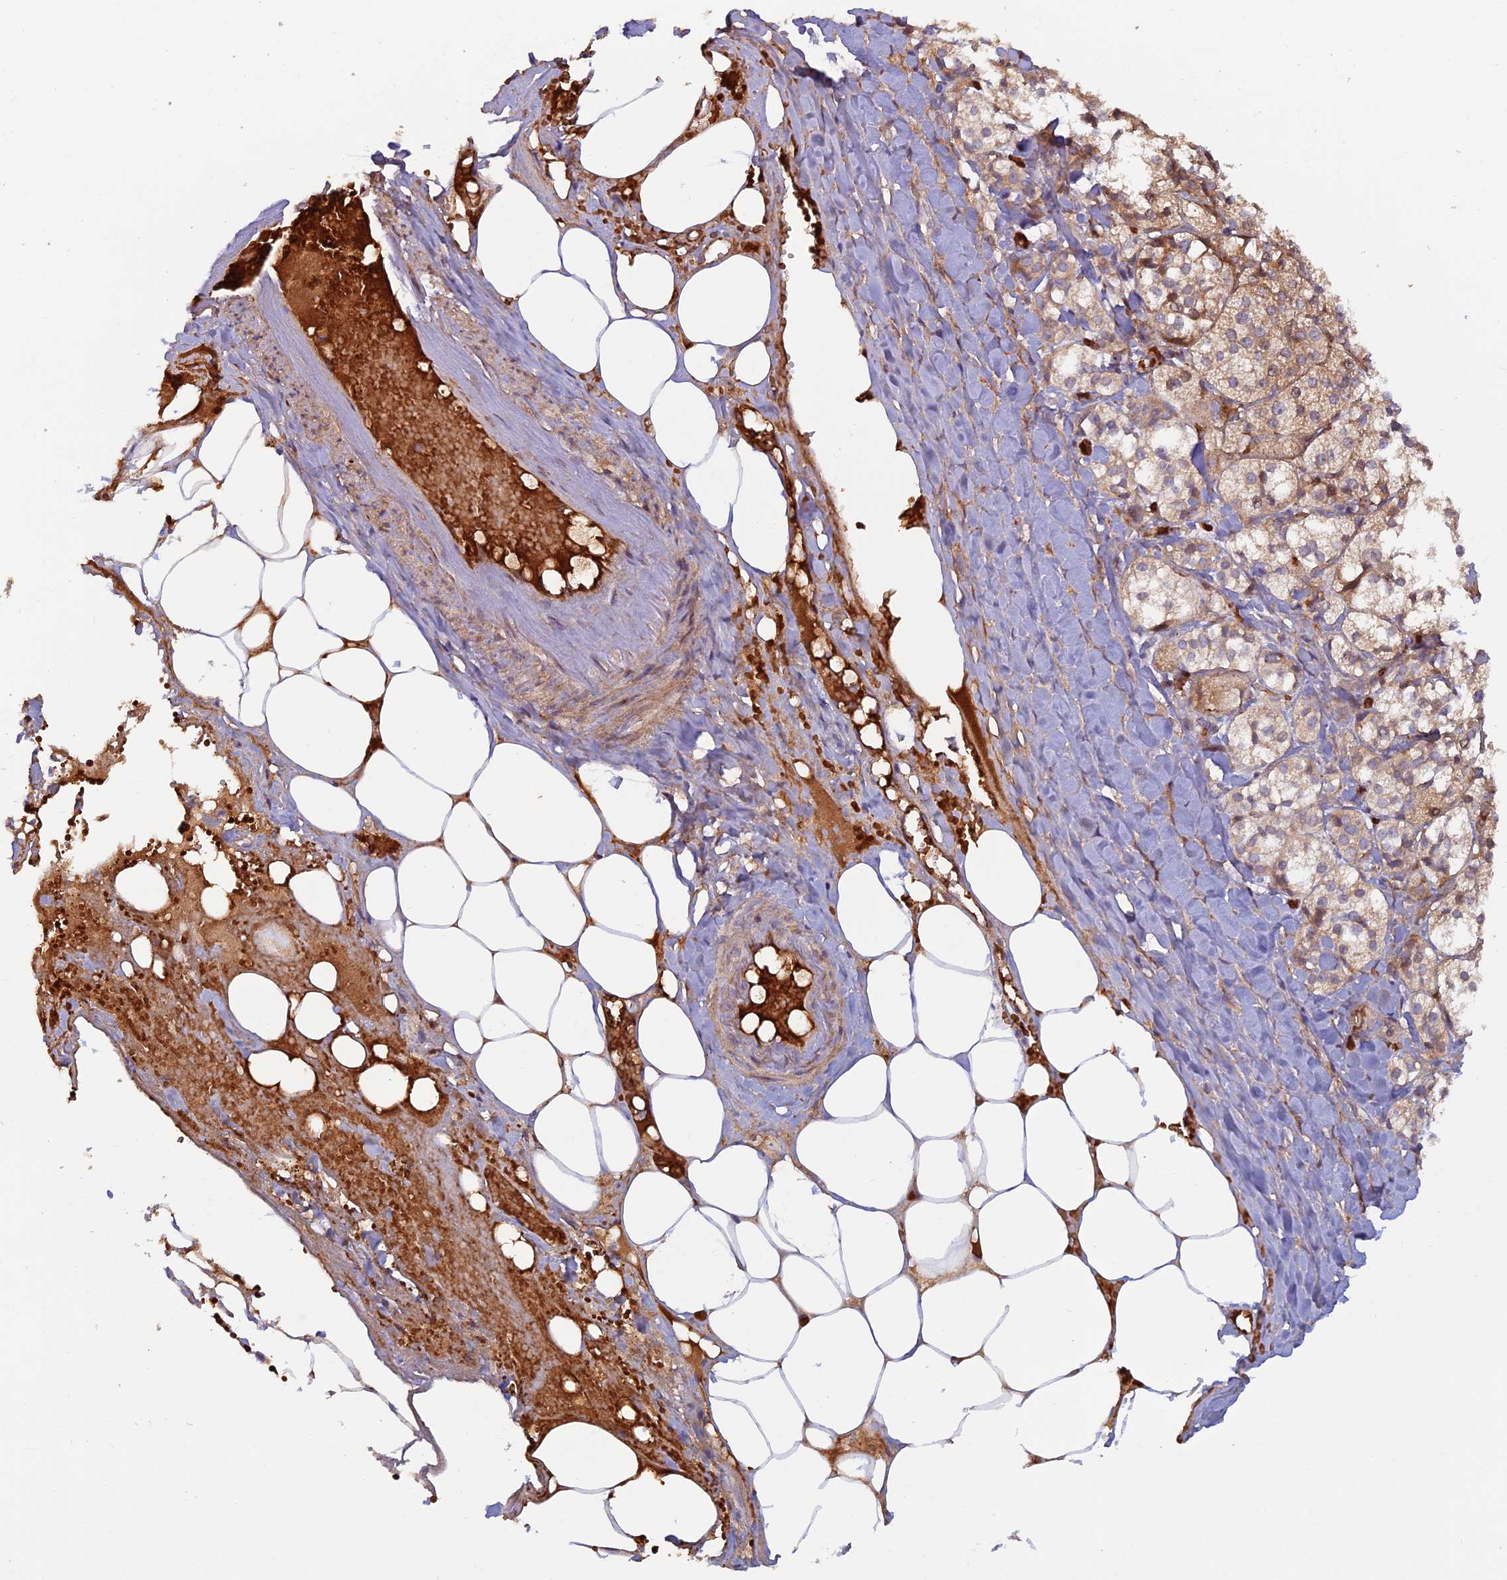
{"staining": {"intensity": "moderate", "quantity": ">75%", "location": "cytoplasmic/membranous"}, "tissue": "adrenal gland", "cell_type": "Glandular cells", "image_type": "normal", "snomed": [{"axis": "morphology", "description": "Normal tissue, NOS"}, {"axis": "topography", "description": "Adrenal gland"}], "caption": "Immunohistochemistry photomicrograph of benign adrenal gland stained for a protein (brown), which reveals medium levels of moderate cytoplasmic/membranous positivity in approximately >75% of glandular cells.", "gene": "GMCL1", "patient": {"sex": "female", "age": 61}}